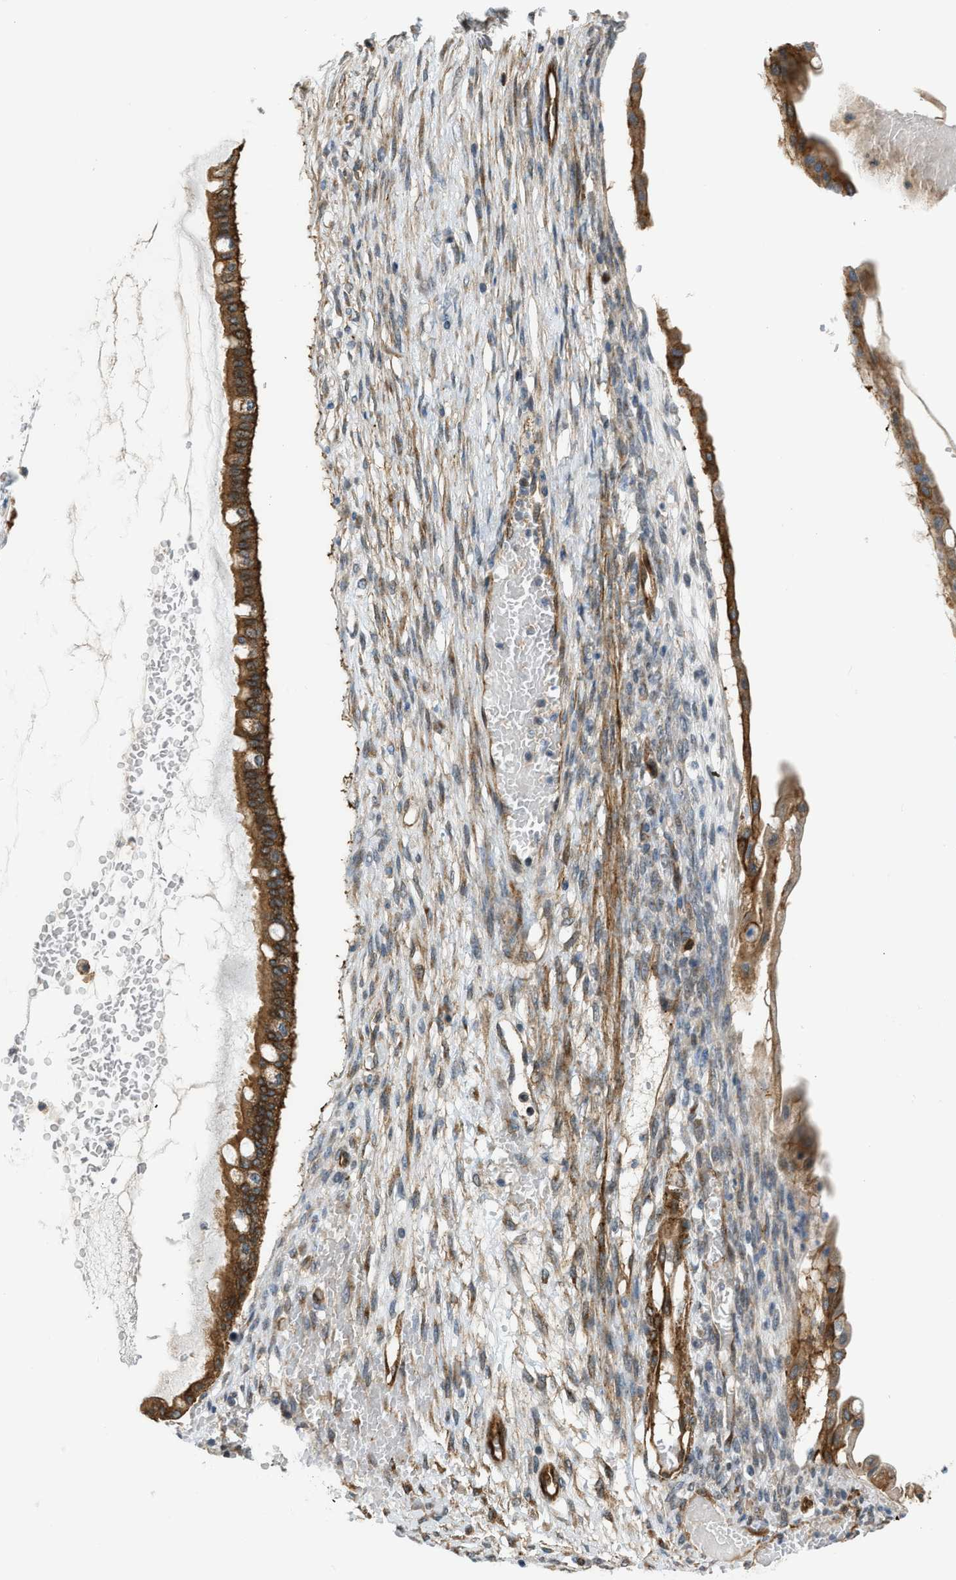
{"staining": {"intensity": "strong", "quantity": ">75%", "location": "cytoplasmic/membranous"}, "tissue": "ovarian cancer", "cell_type": "Tumor cells", "image_type": "cancer", "snomed": [{"axis": "morphology", "description": "Cystadenocarcinoma, mucinous, NOS"}, {"axis": "topography", "description": "Ovary"}], "caption": "Immunohistochemical staining of human ovarian cancer displays high levels of strong cytoplasmic/membranous protein expression in approximately >75% of tumor cells. Immunohistochemistry stains the protein of interest in brown and the nuclei are stained blue.", "gene": "KIAA1671", "patient": {"sex": "female", "age": 73}}